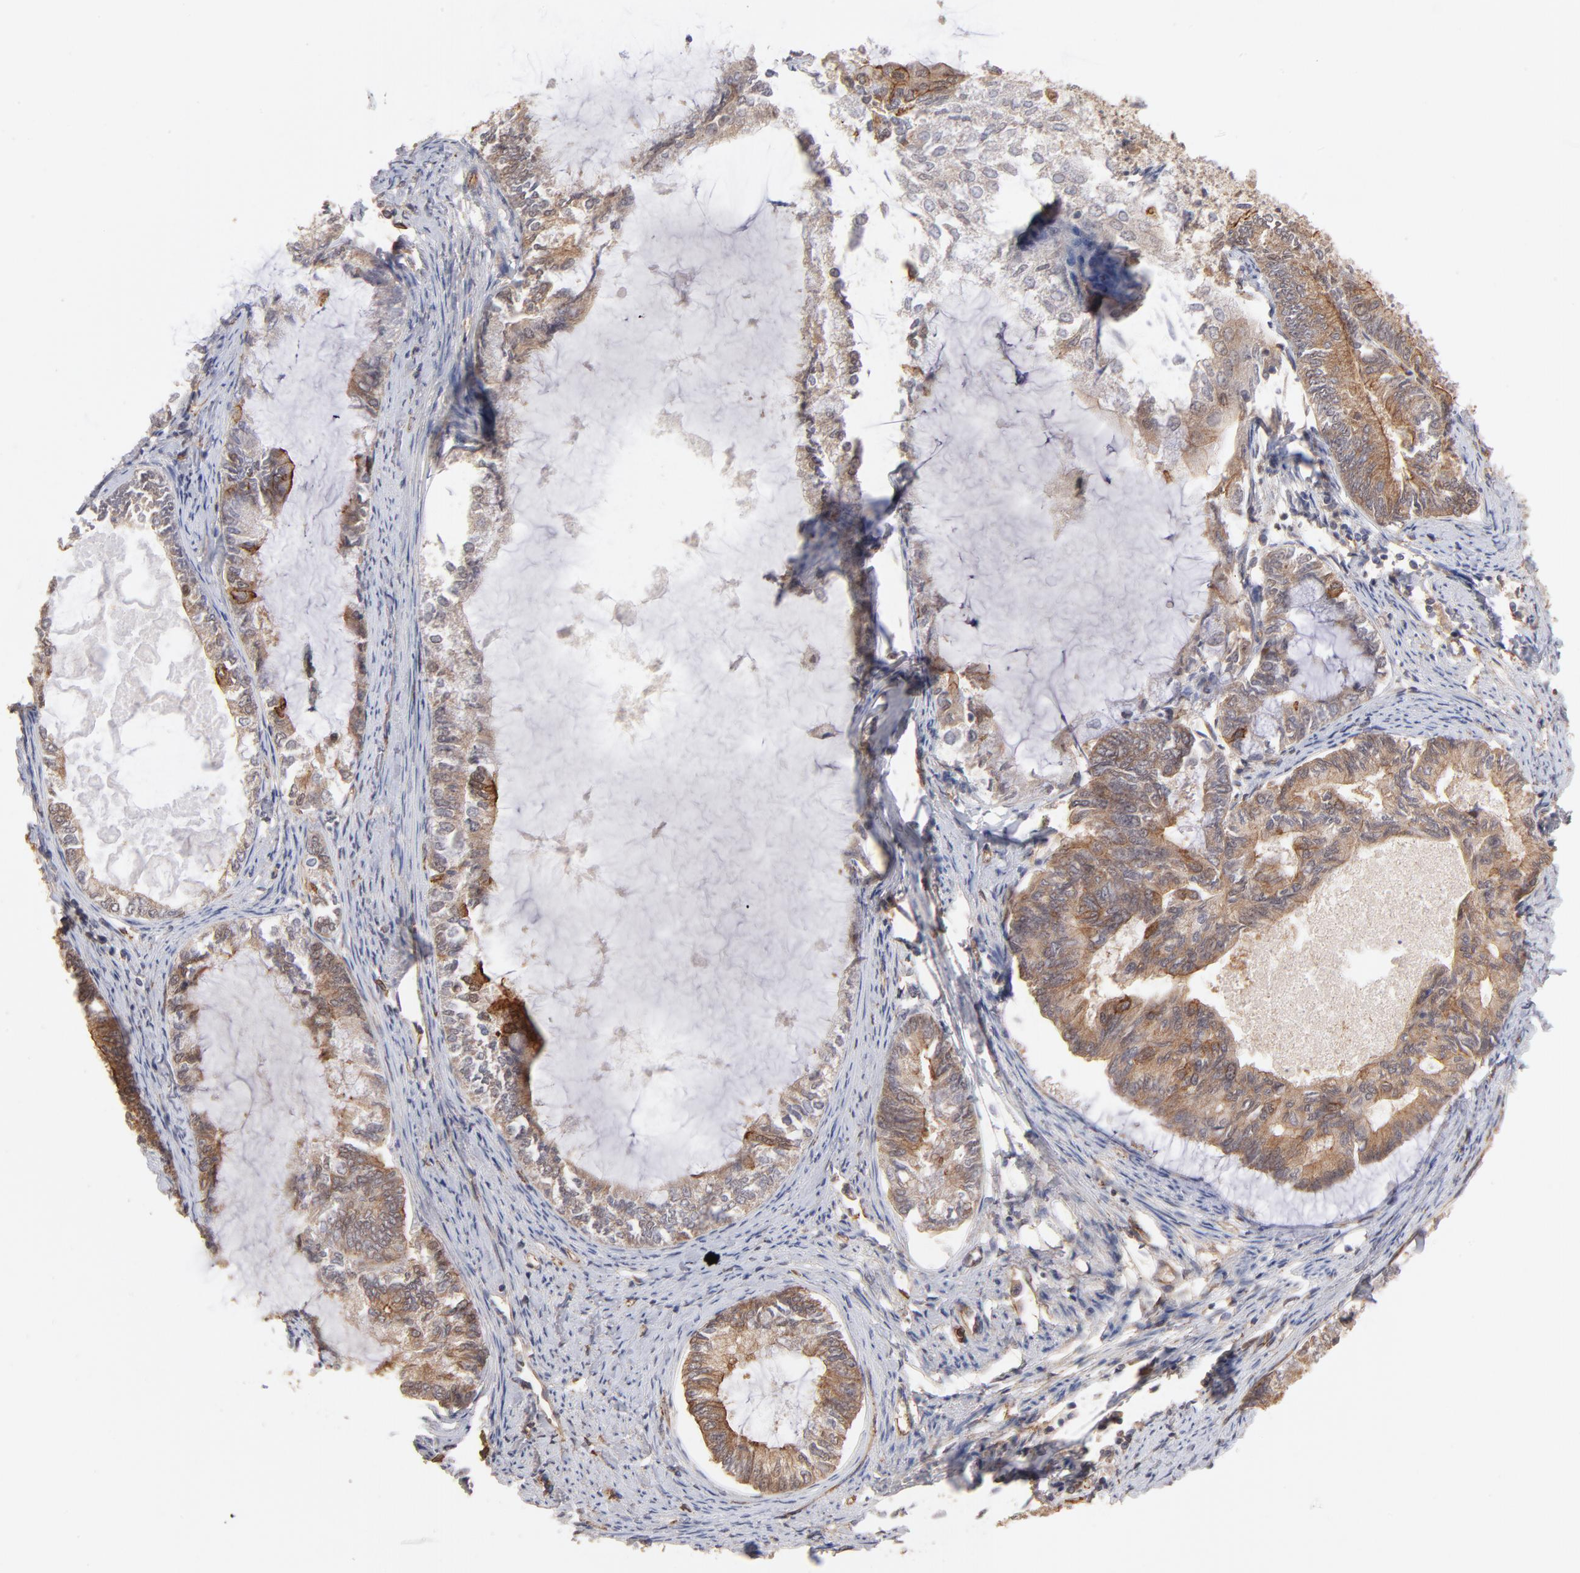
{"staining": {"intensity": "moderate", "quantity": ">75%", "location": "cytoplasmic/membranous"}, "tissue": "endometrial cancer", "cell_type": "Tumor cells", "image_type": "cancer", "snomed": [{"axis": "morphology", "description": "Adenocarcinoma, NOS"}, {"axis": "topography", "description": "Endometrium"}], "caption": "This photomicrograph reveals IHC staining of endometrial cancer, with medium moderate cytoplasmic/membranous positivity in about >75% of tumor cells.", "gene": "STAP2", "patient": {"sex": "female", "age": 86}}